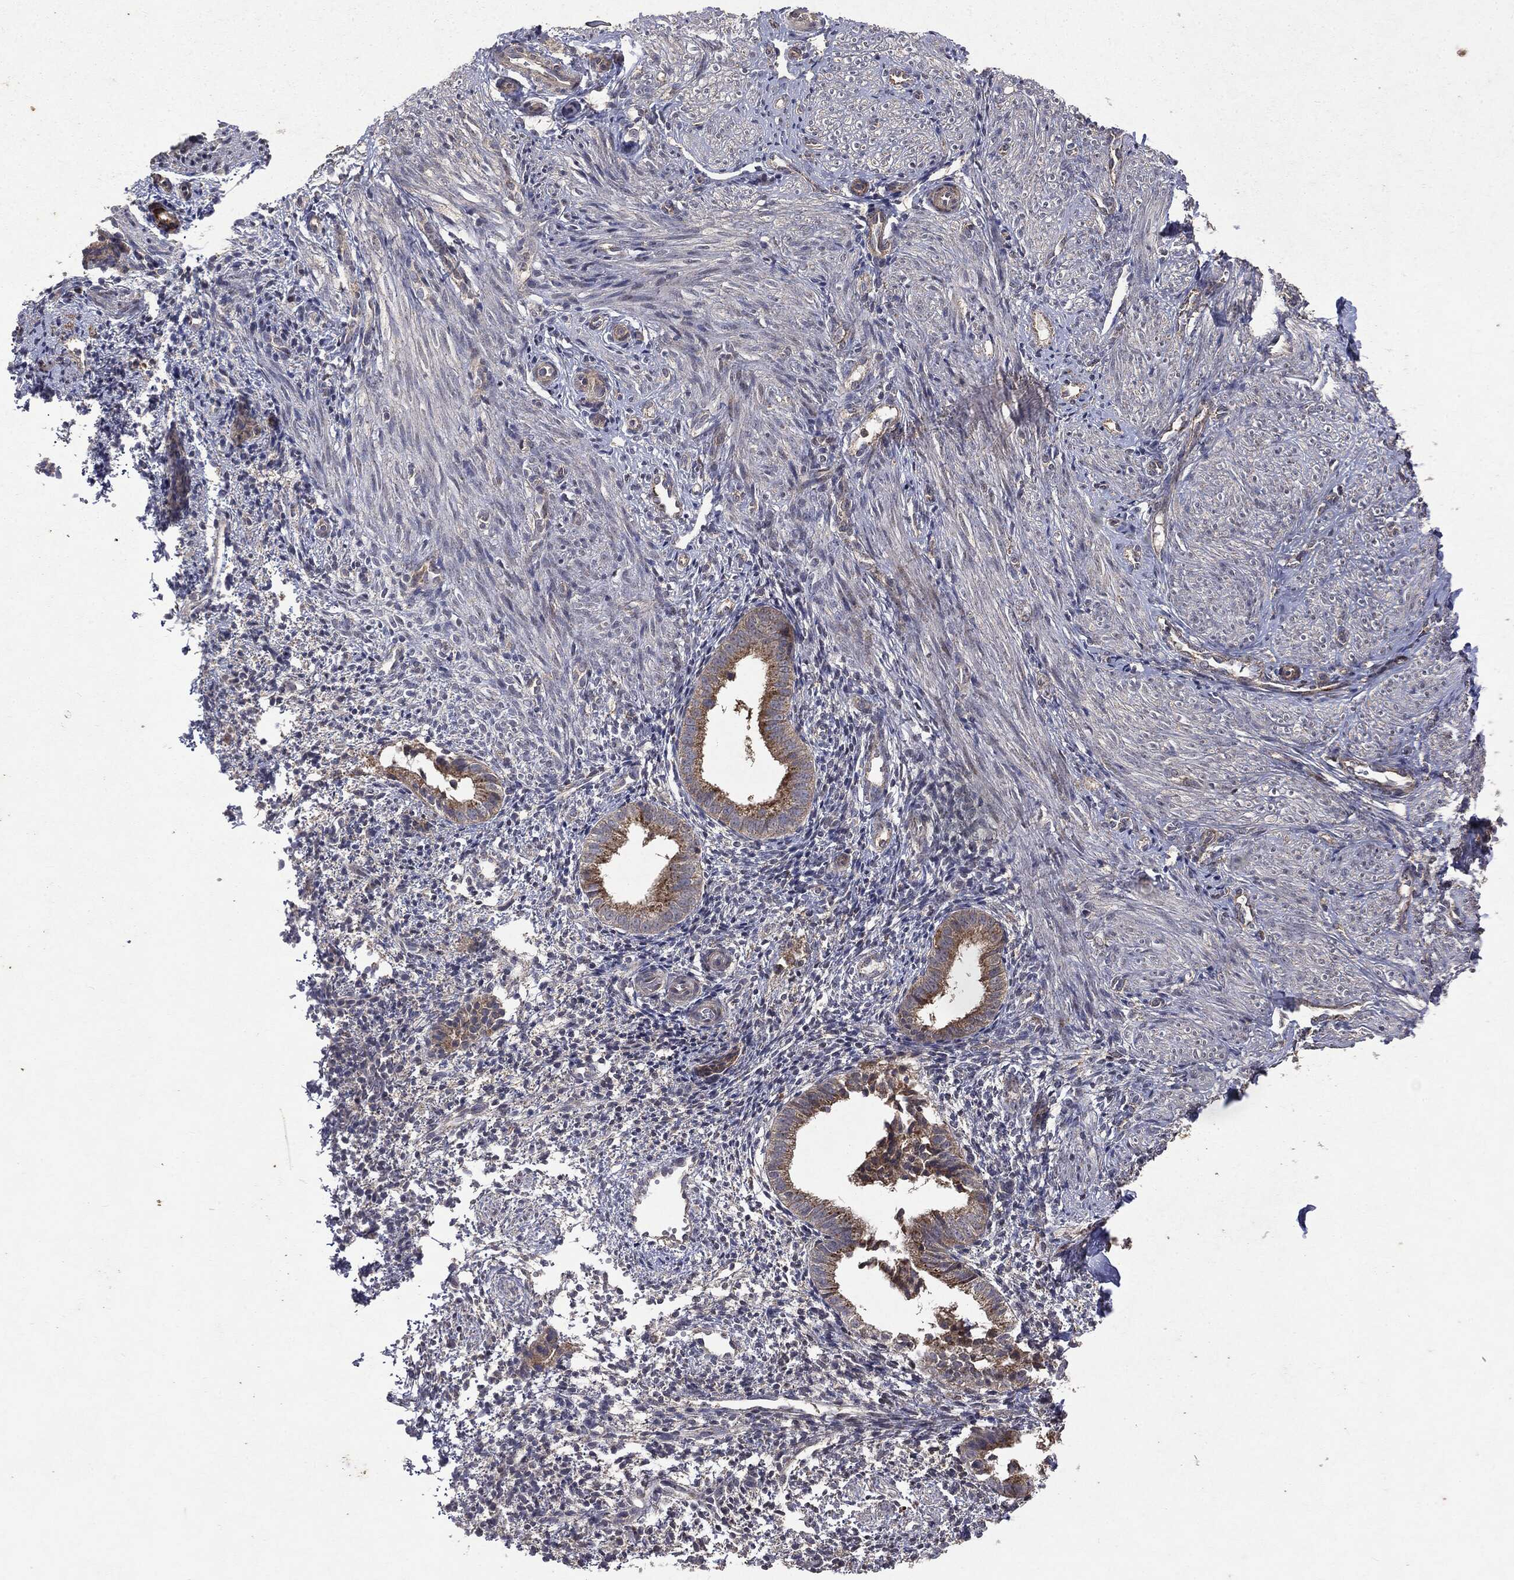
{"staining": {"intensity": "negative", "quantity": "none", "location": "none"}, "tissue": "endometrium", "cell_type": "Cells in endometrial stroma", "image_type": "normal", "snomed": [{"axis": "morphology", "description": "Normal tissue, NOS"}, {"axis": "topography", "description": "Endometrium"}], "caption": "IHC of benign endometrium shows no staining in cells in endometrial stroma.", "gene": "PTEN", "patient": {"sex": "female", "age": 47}}